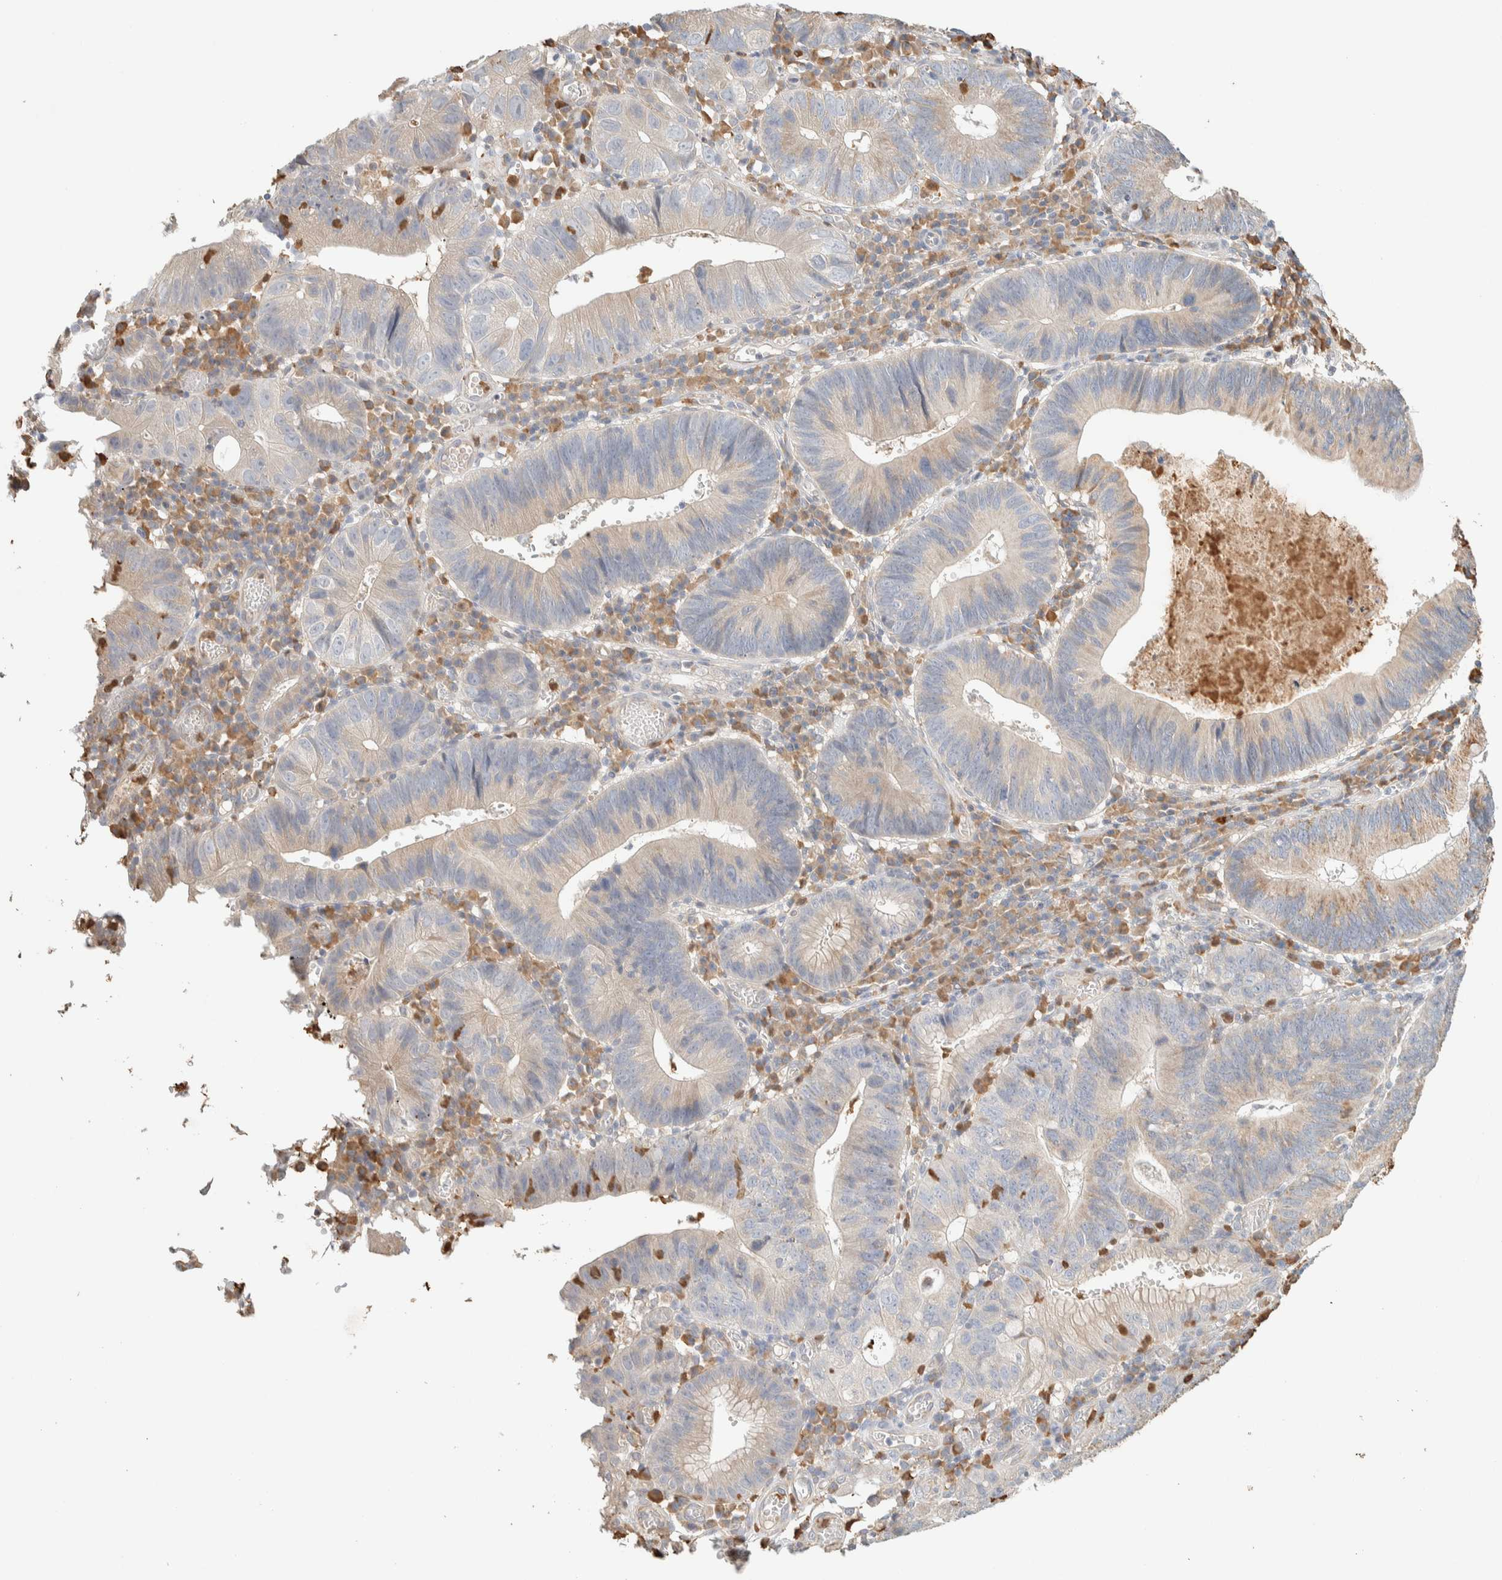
{"staining": {"intensity": "weak", "quantity": "25%-75%", "location": "cytoplasmic/membranous"}, "tissue": "stomach cancer", "cell_type": "Tumor cells", "image_type": "cancer", "snomed": [{"axis": "morphology", "description": "Adenocarcinoma, NOS"}, {"axis": "topography", "description": "Stomach"}], "caption": "Brown immunohistochemical staining in stomach adenocarcinoma demonstrates weak cytoplasmic/membranous staining in approximately 25%-75% of tumor cells.", "gene": "TTC3", "patient": {"sex": "male", "age": 59}}